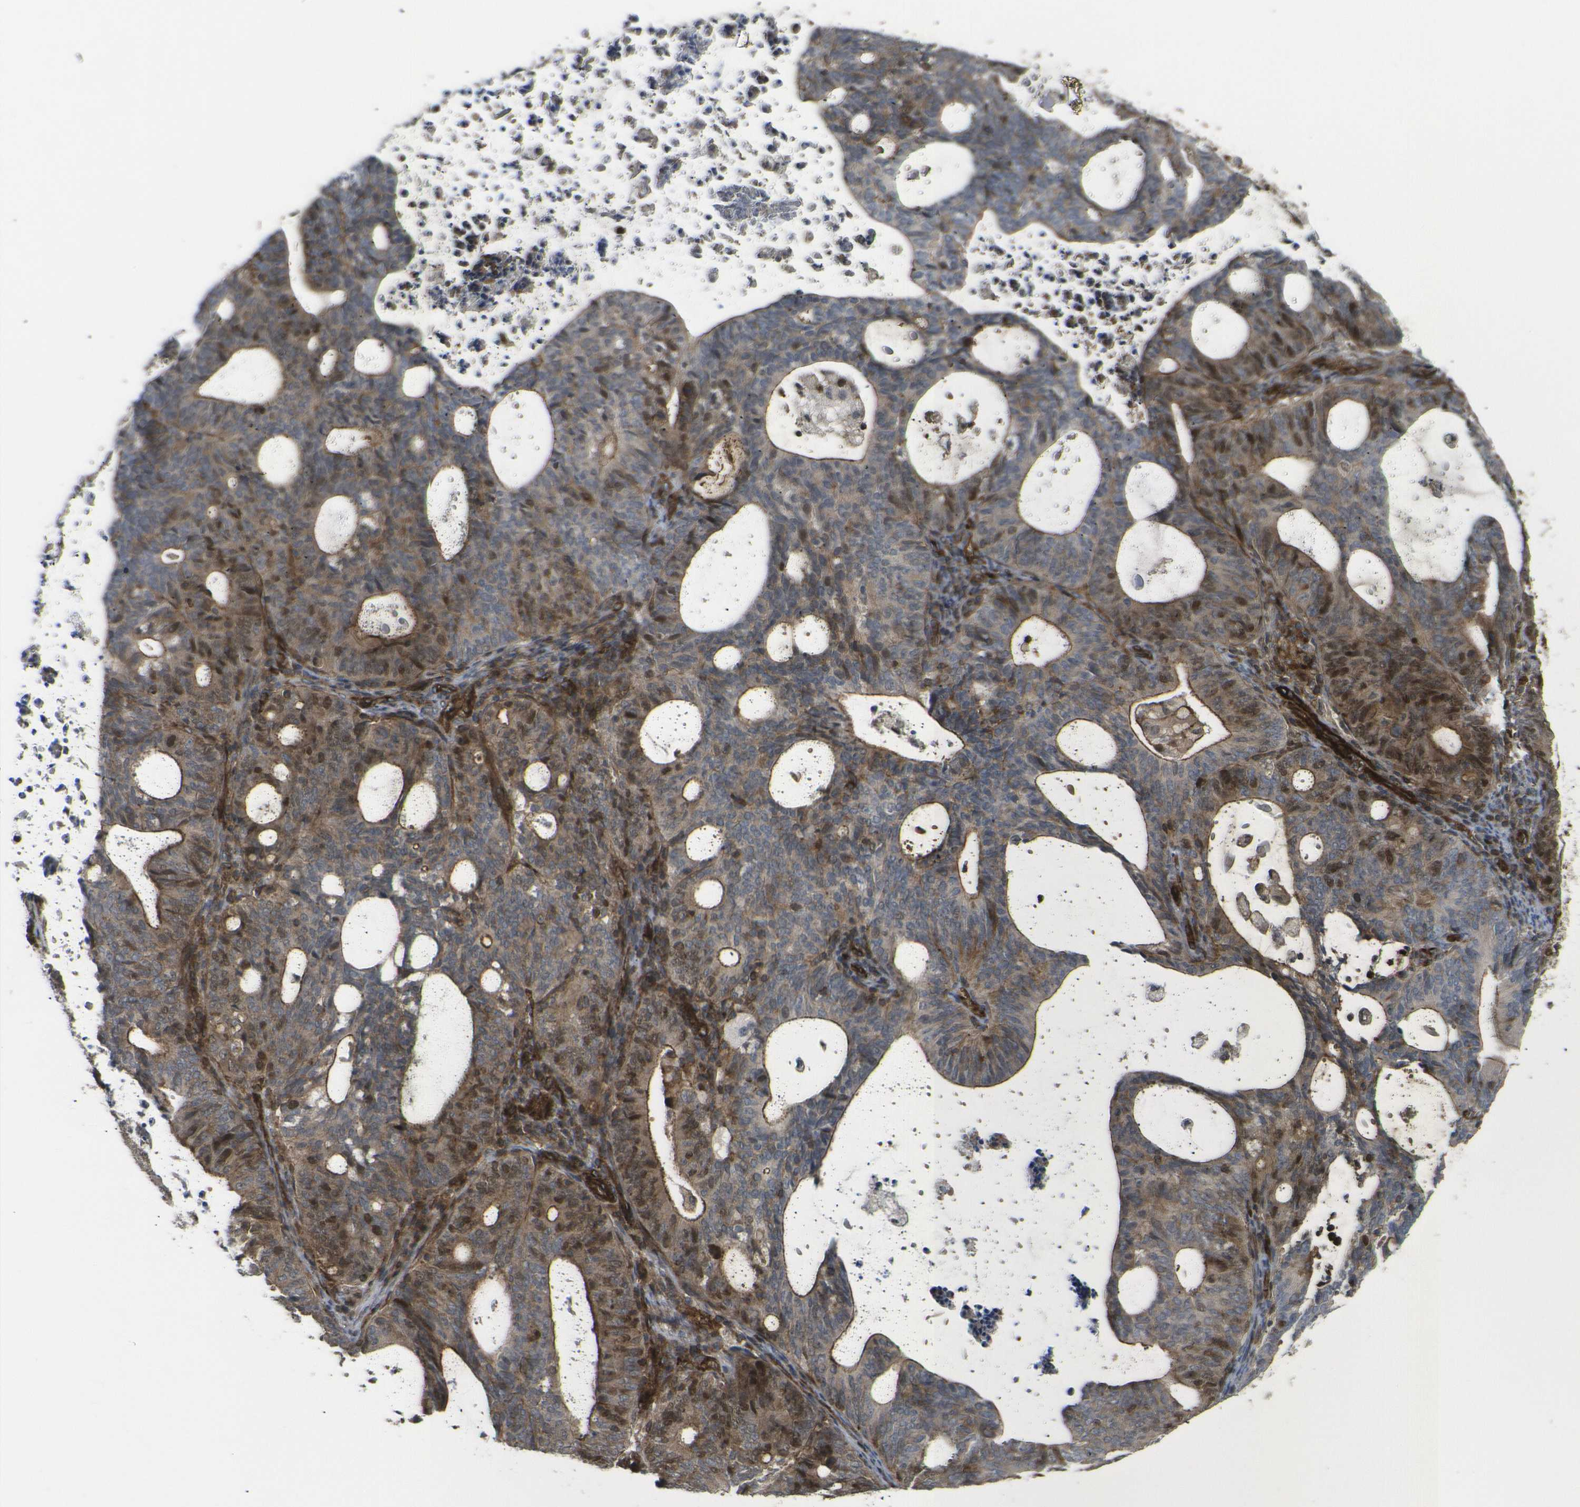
{"staining": {"intensity": "moderate", "quantity": ">75%", "location": "cytoplasmic/membranous,nuclear"}, "tissue": "endometrial cancer", "cell_type": "Tumor cells", "image_type": "cancer", "snomed": [{"axis": "morphology", "description": "Adenocarcinoma, NOS"}, {"axis": "topography", "description": "Uterus"}], "caption": "Immunohistochemistry micrograph of adenocarcinoma (endometrial) stained for a protein (brown), which displays medium levels of moderate cytoplasmic/membranous and nuclear expression in approximately >75% of tumor cells.", "gene": "ECE1", "patient": {"sex": "female", "age": 83}}